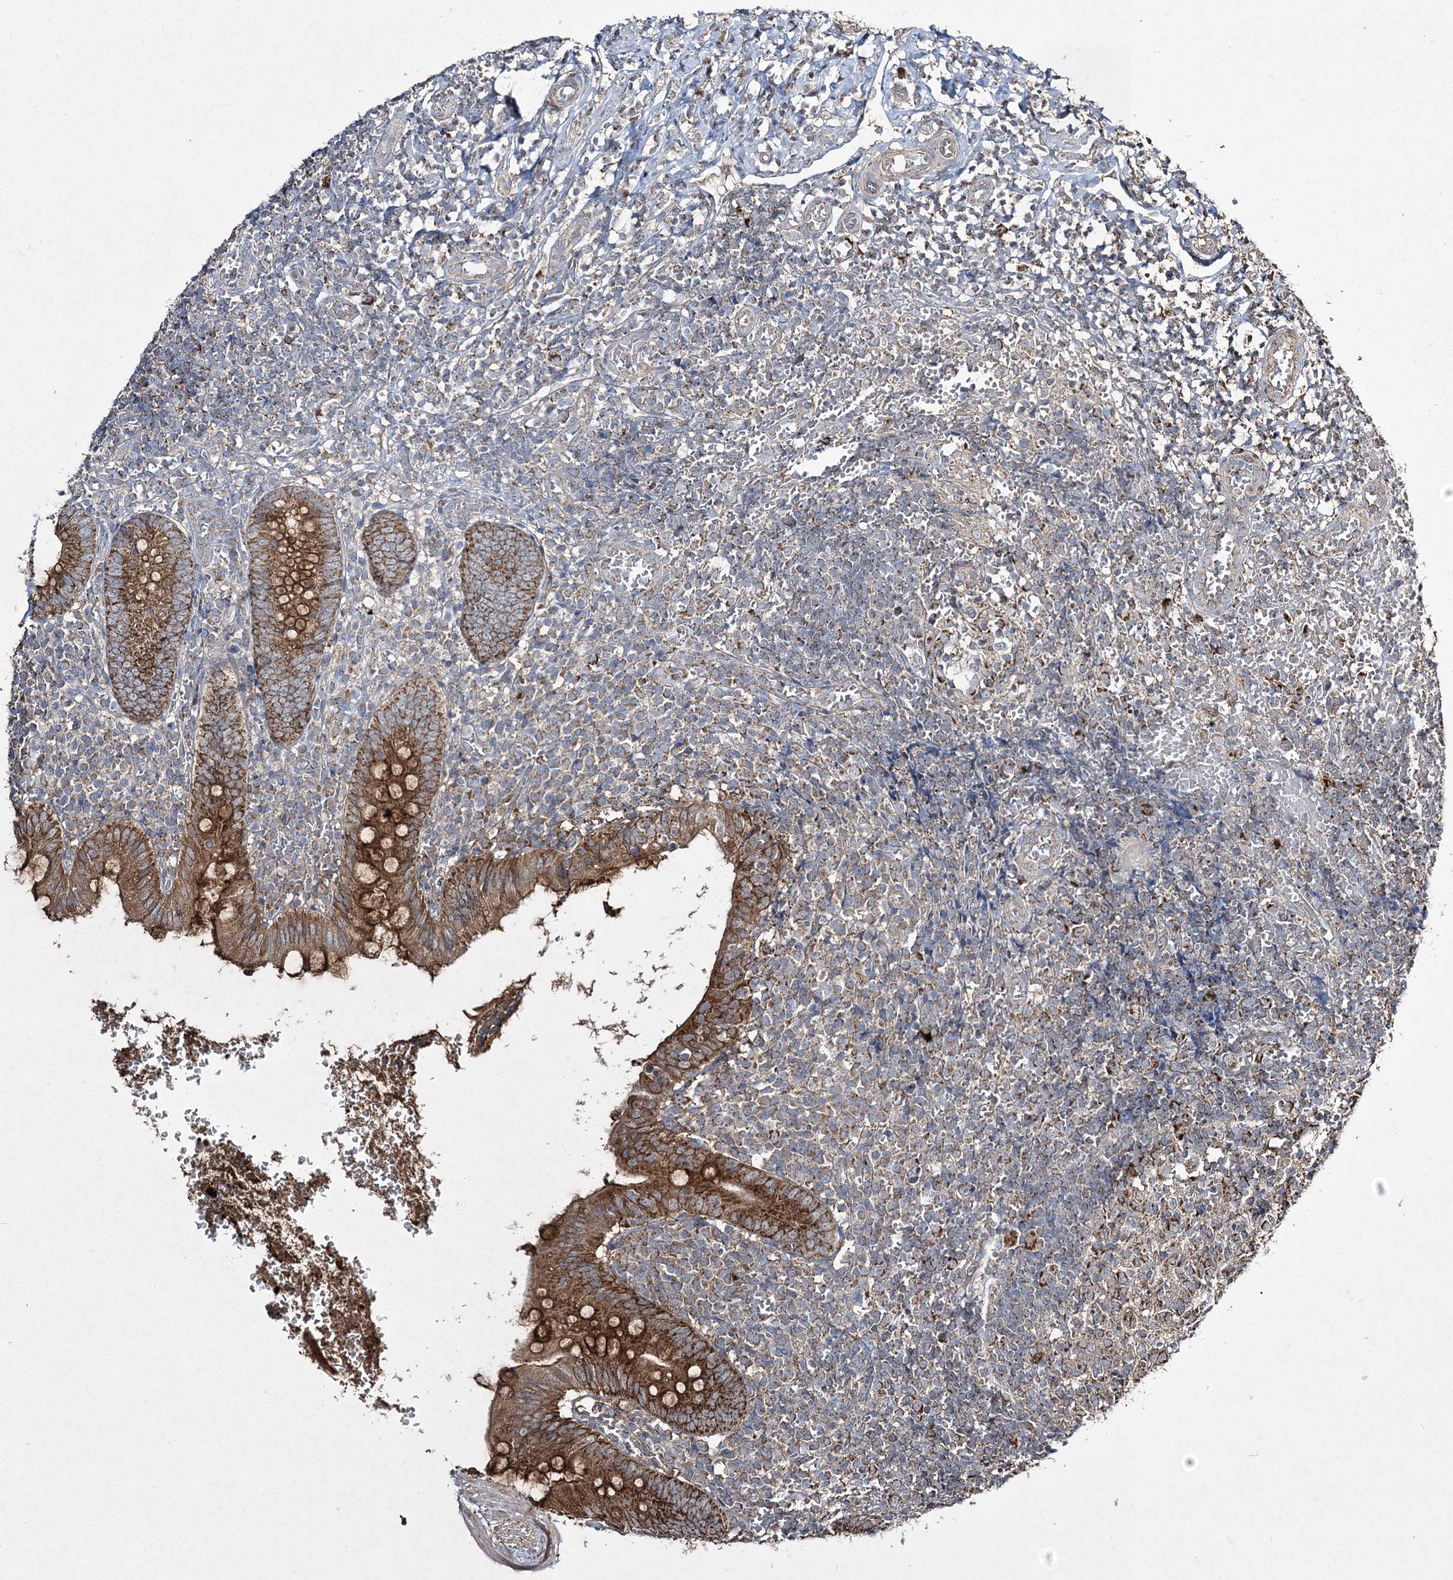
{"staining": {"intensity": "moderate", "quantity": ">75%", "location": "cytoplasmic/membranous"}, "tissue": "appendix", "cell_type": "Glandular cells", "image_type": "normal", "snomed": [{"axis": "morphology", "description": "Normal tissue, NOS"}, {"axis": "topography", "description": "Appendix"}], "caption": "Appendix stained with DAB immunohistochemistry exhibits medium levels of moderate cytoplasmic/membranous staining in approximately >75% of glandular cells. (IHC, brightfield microscopy, high magnification).", "gene": "GRSF1", "patient": {"sex": "male", "age": 8}}